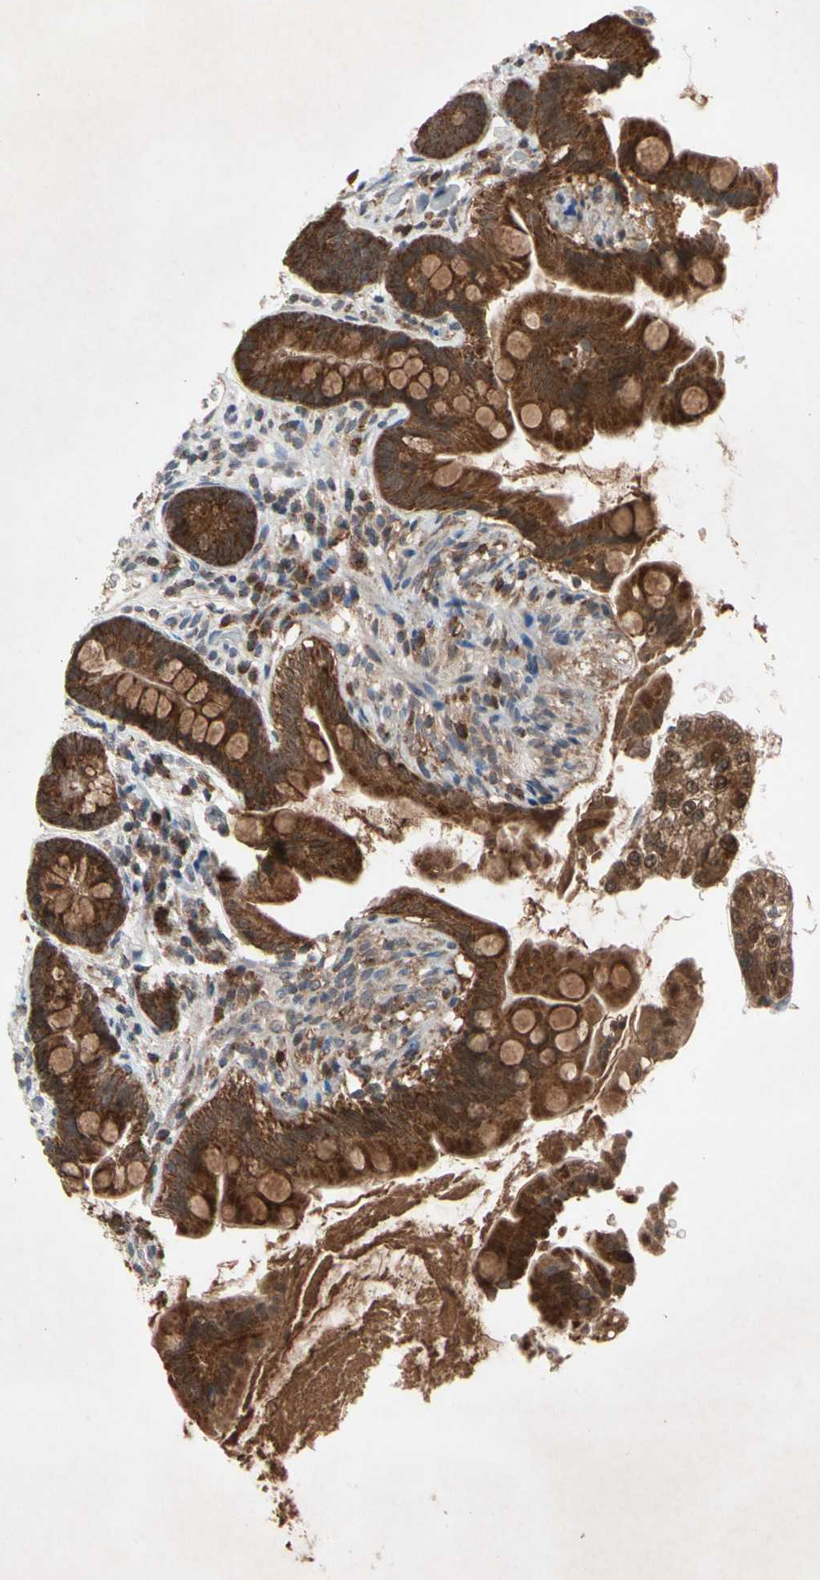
{"staining": {"intensity": "strong", "quantity": ">75%", "location": "cytoplasmic/membranous"}, "tissue": "small intestine", "cell_type": "Glandular cells", "image_type": "normal", "snomed": [{"axis": "morphology", "description": "Normal tissue, NOS"}, {"axis": "topography", "description": "Small intestine"}], "caption": "An immunohistochemistry micrograph of benign tissue is shown. Protein staining in brown shows strong cytoplasmic/membranous positivity in small intestine within glandular cells.", "gene": "MTHFS", "patient": {"sex": "female", "age": 56}}